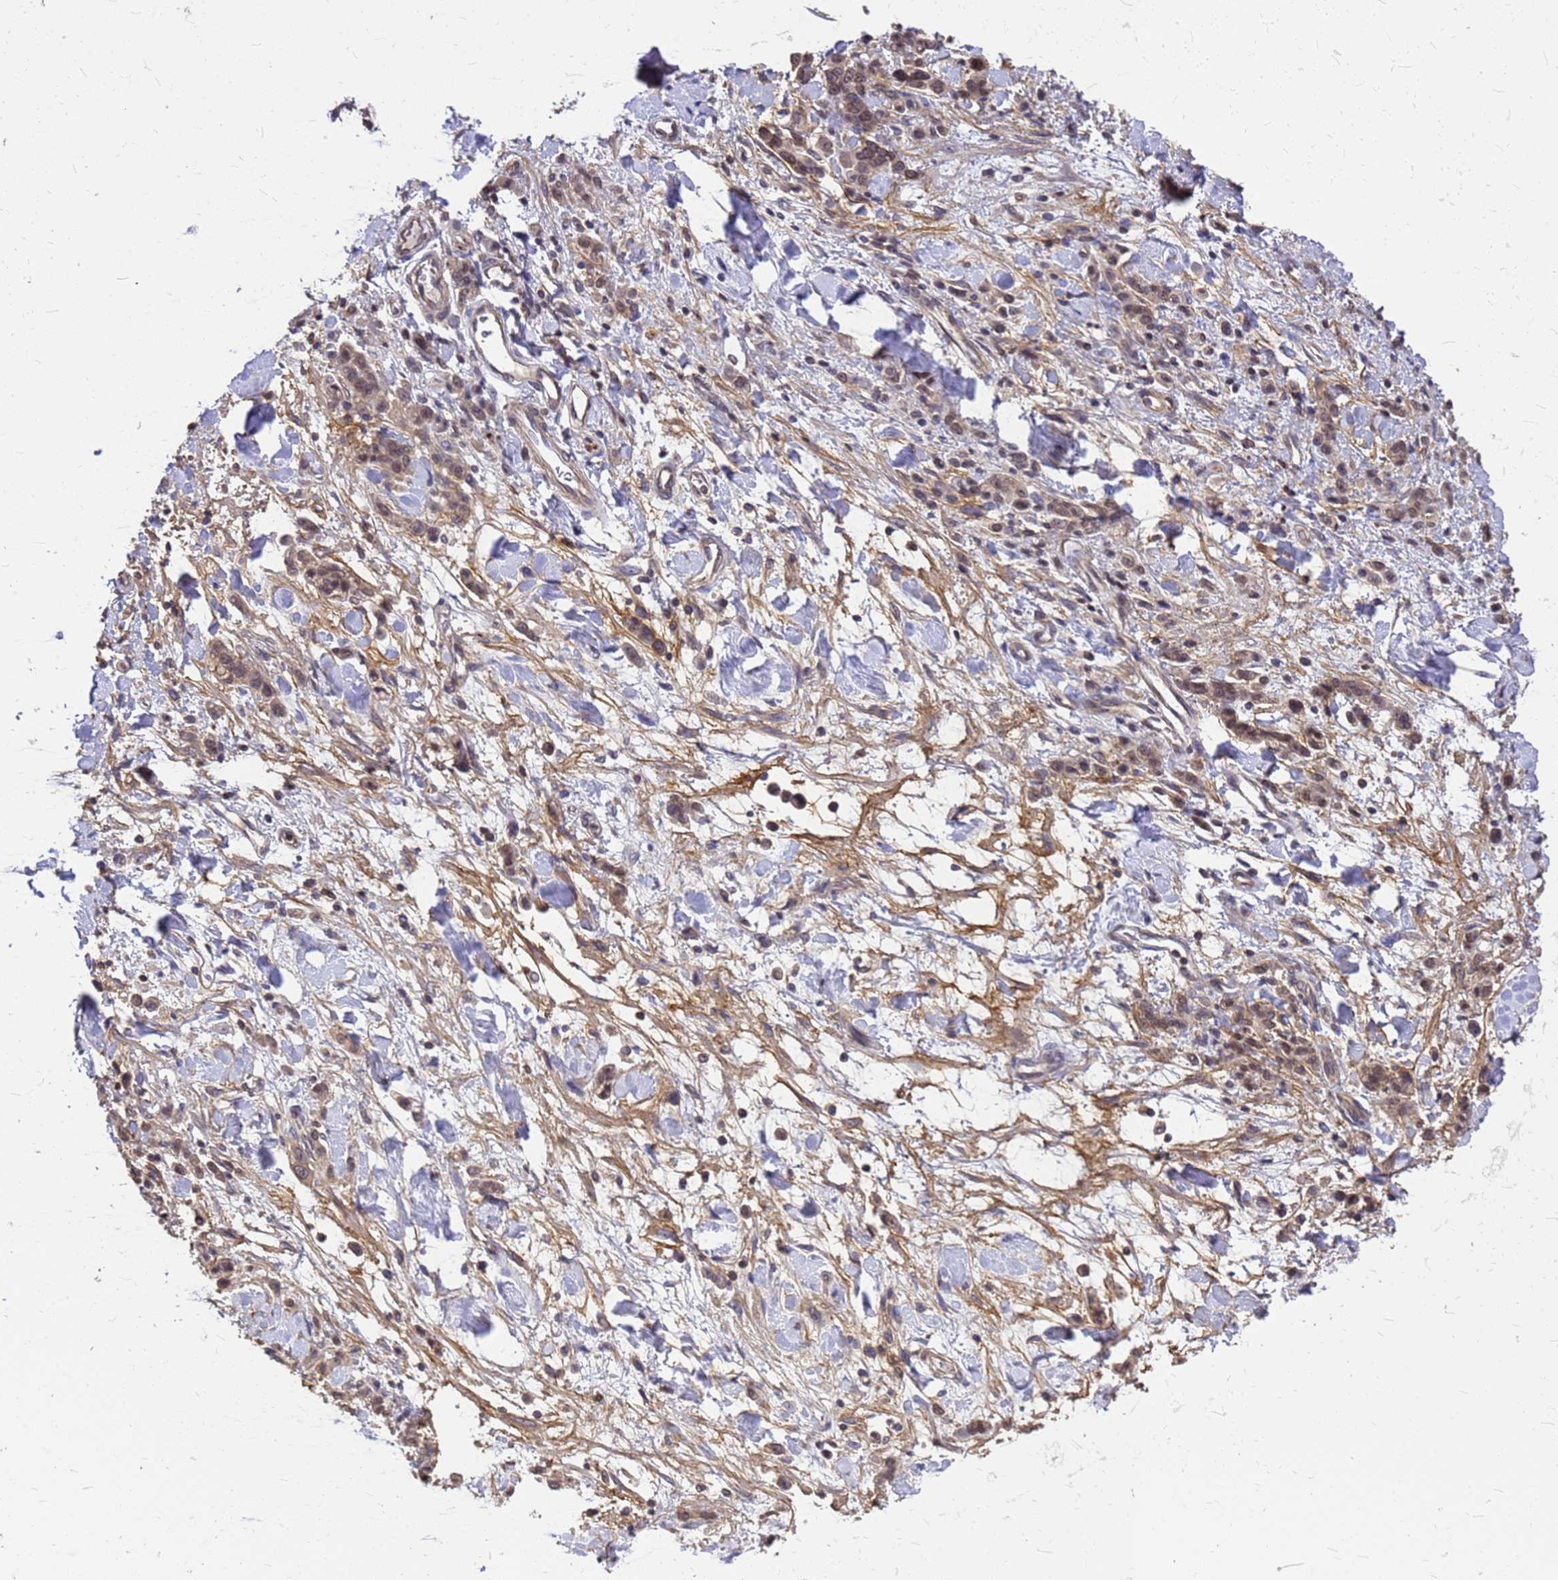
{"staining": {"intensity": "weak", "quantity": ">75%", "location": "cytoplasmic/membranous,nuclear"}, "tissue": "stomach cancer", "cell_type": "Tumor cells", "image_type": "cancer", "snomed": [{"axis": "morphology", "description": "Normal tissue, NOS"}, {"axis": "morphology", "description": "Adenocarcinoma, NOS"}, {"axis": "topography", "description": "Stomach"}], "caption": "An image of stomach cancer (adenocarcinoma) stained for a protein demonstrates weak cytoplasmic/membranous and nuclear brown staining in tumor cells.", "gene": "C1orf35", "patient": {"sex": "male", "age": 82}}